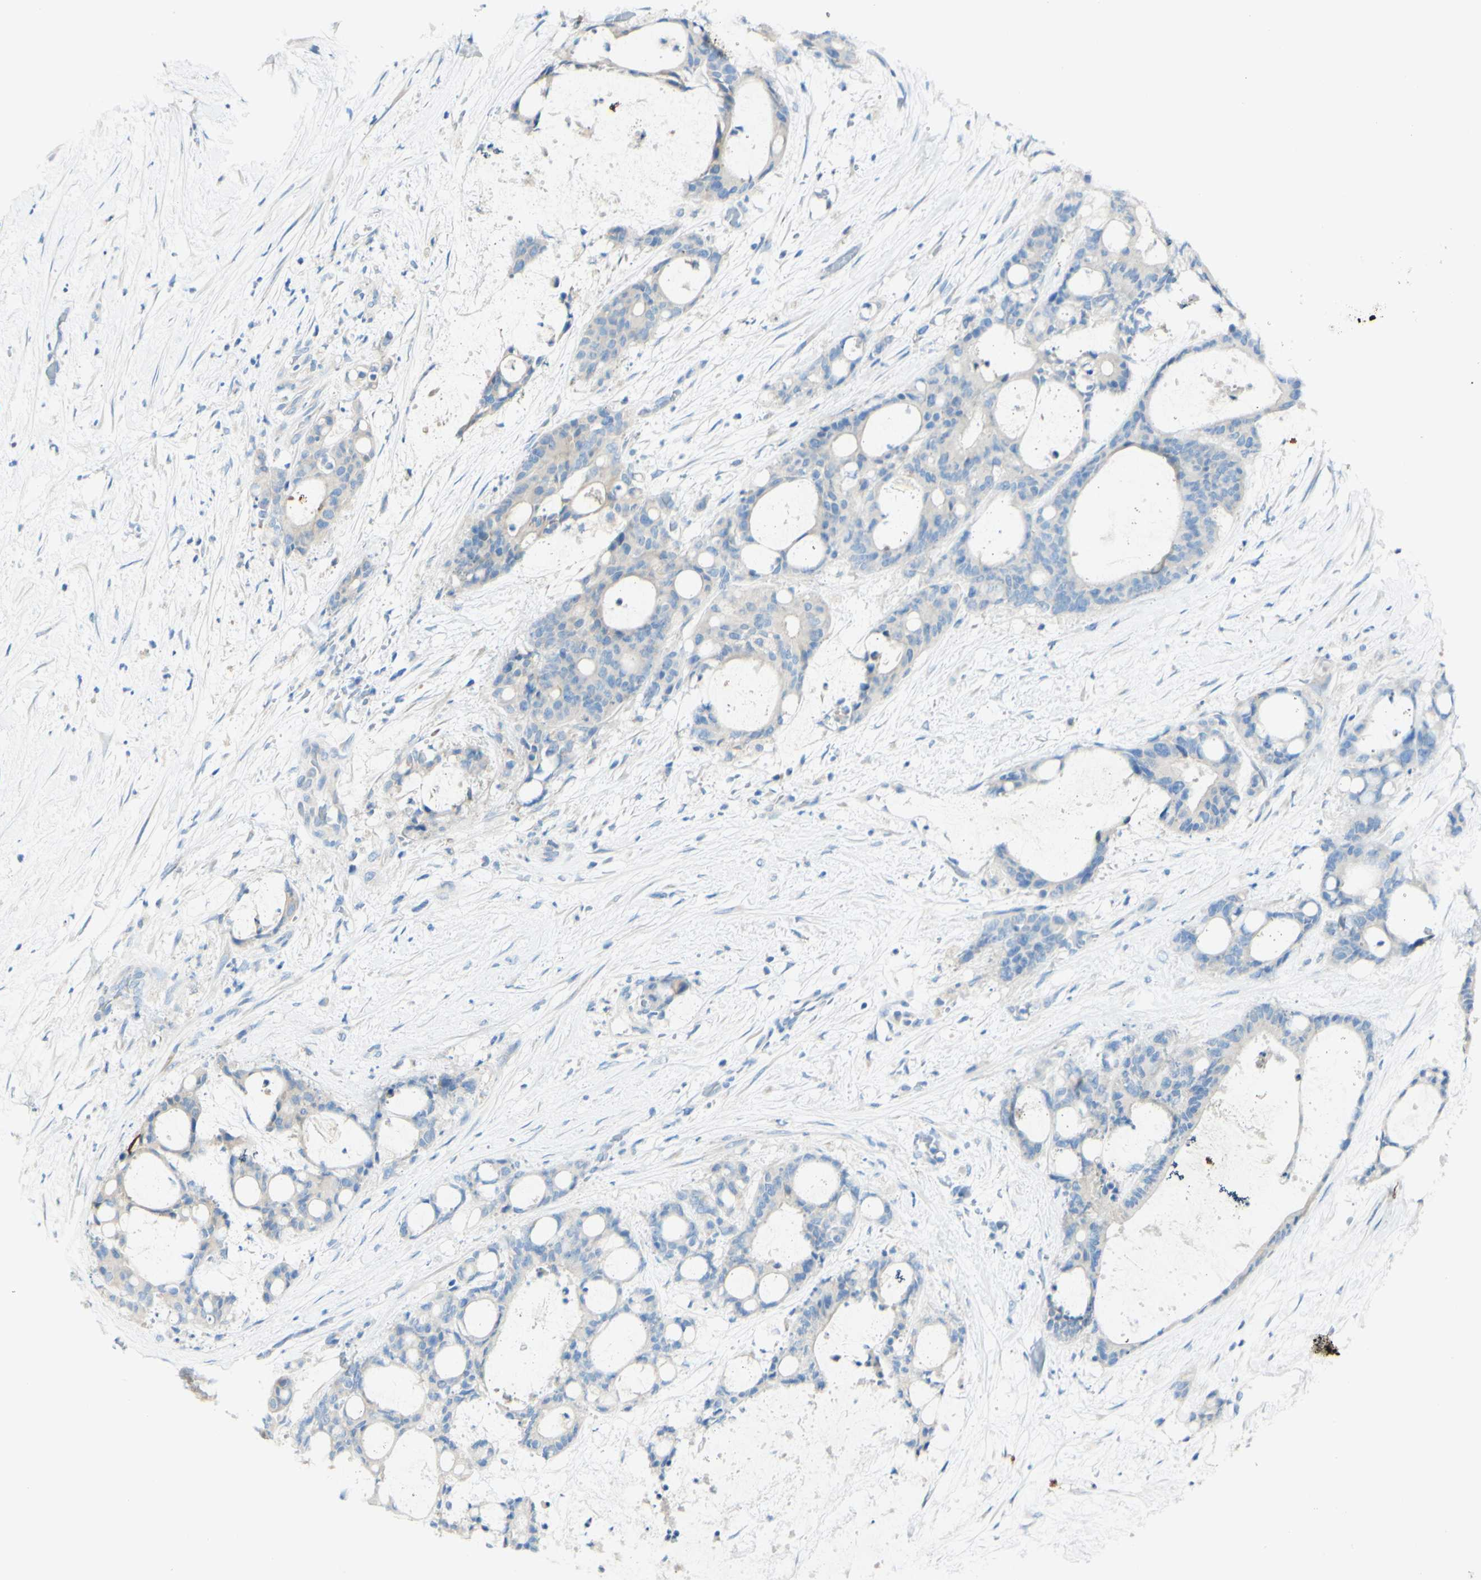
{"staining": {"intensity": "negative", "quantity": "none", "location": "none"}, "tissue": "liver cancer", "cell_type": "Tumor cells", "image_type": "cancer", "snomed": [{"axis": "morphology", "description": "Cholangiocarcinoma"}, {"axis": "topography", "description": "Liver"}], "caption": "Photomicrograph shows no protein positivity in tumor cells of liver cancer (cholangiocarcinoma) tissue.", "gene": "FGF4", "patient": {"sex": "female", "age": 73}}